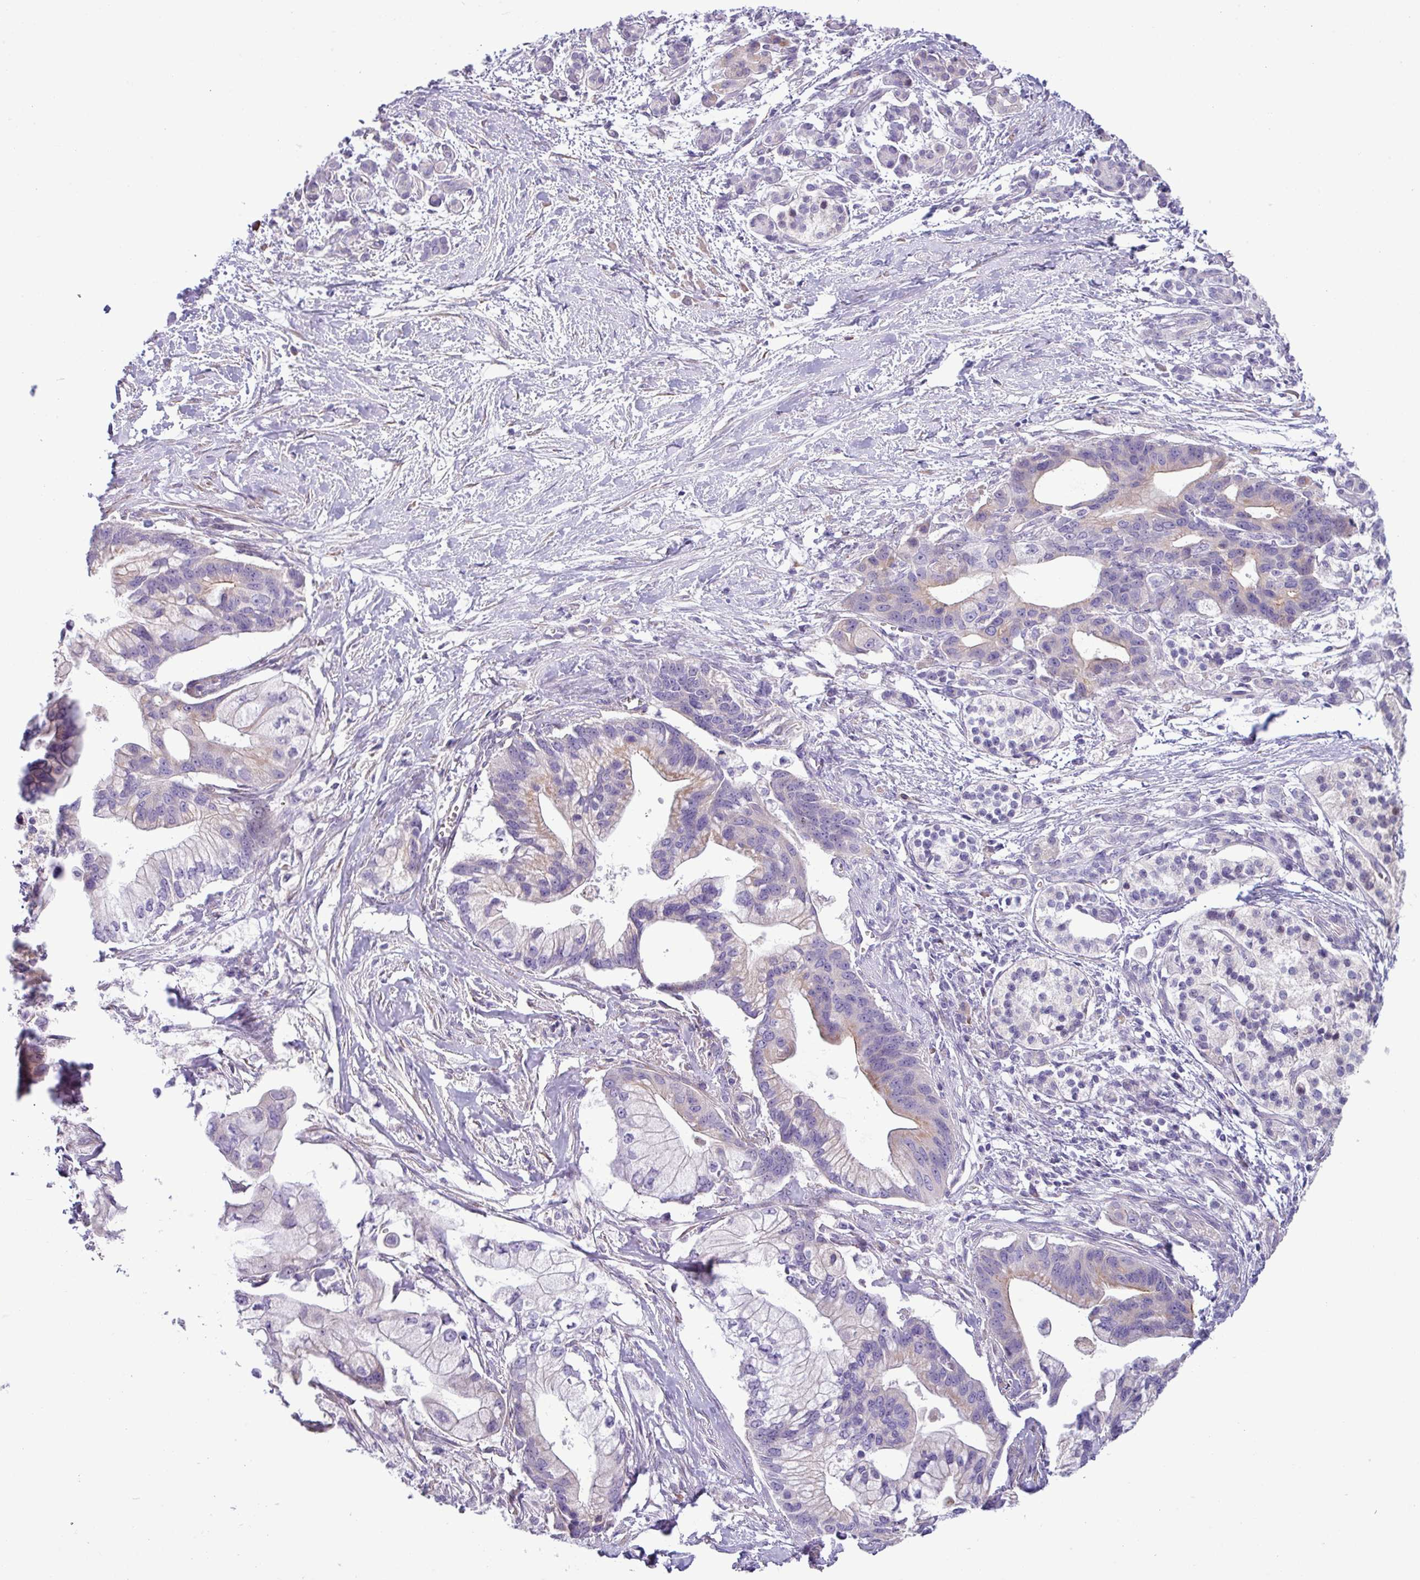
{"staining": {"intensity": "weak", "quantity": "<25%", "location": "cytoplasmic/membranous"}, "tissue": "pancreatic cancer", "cell_type": "Tumor cells", "image_type": "cancer", "snomed": [{"axis": "morphology", "description": "Adenocarcinoma, NOS"}, {"axis": "topography", "description": "Pancreas"}], "caption": "An image of pancreatic cancer (adenocarcinoma) stained for a protein reveals no brown staining in tumor cells. Nuclei are stained in blue.", "gene": "IRGC", "patient": {"sex": "male", "age": 68}}